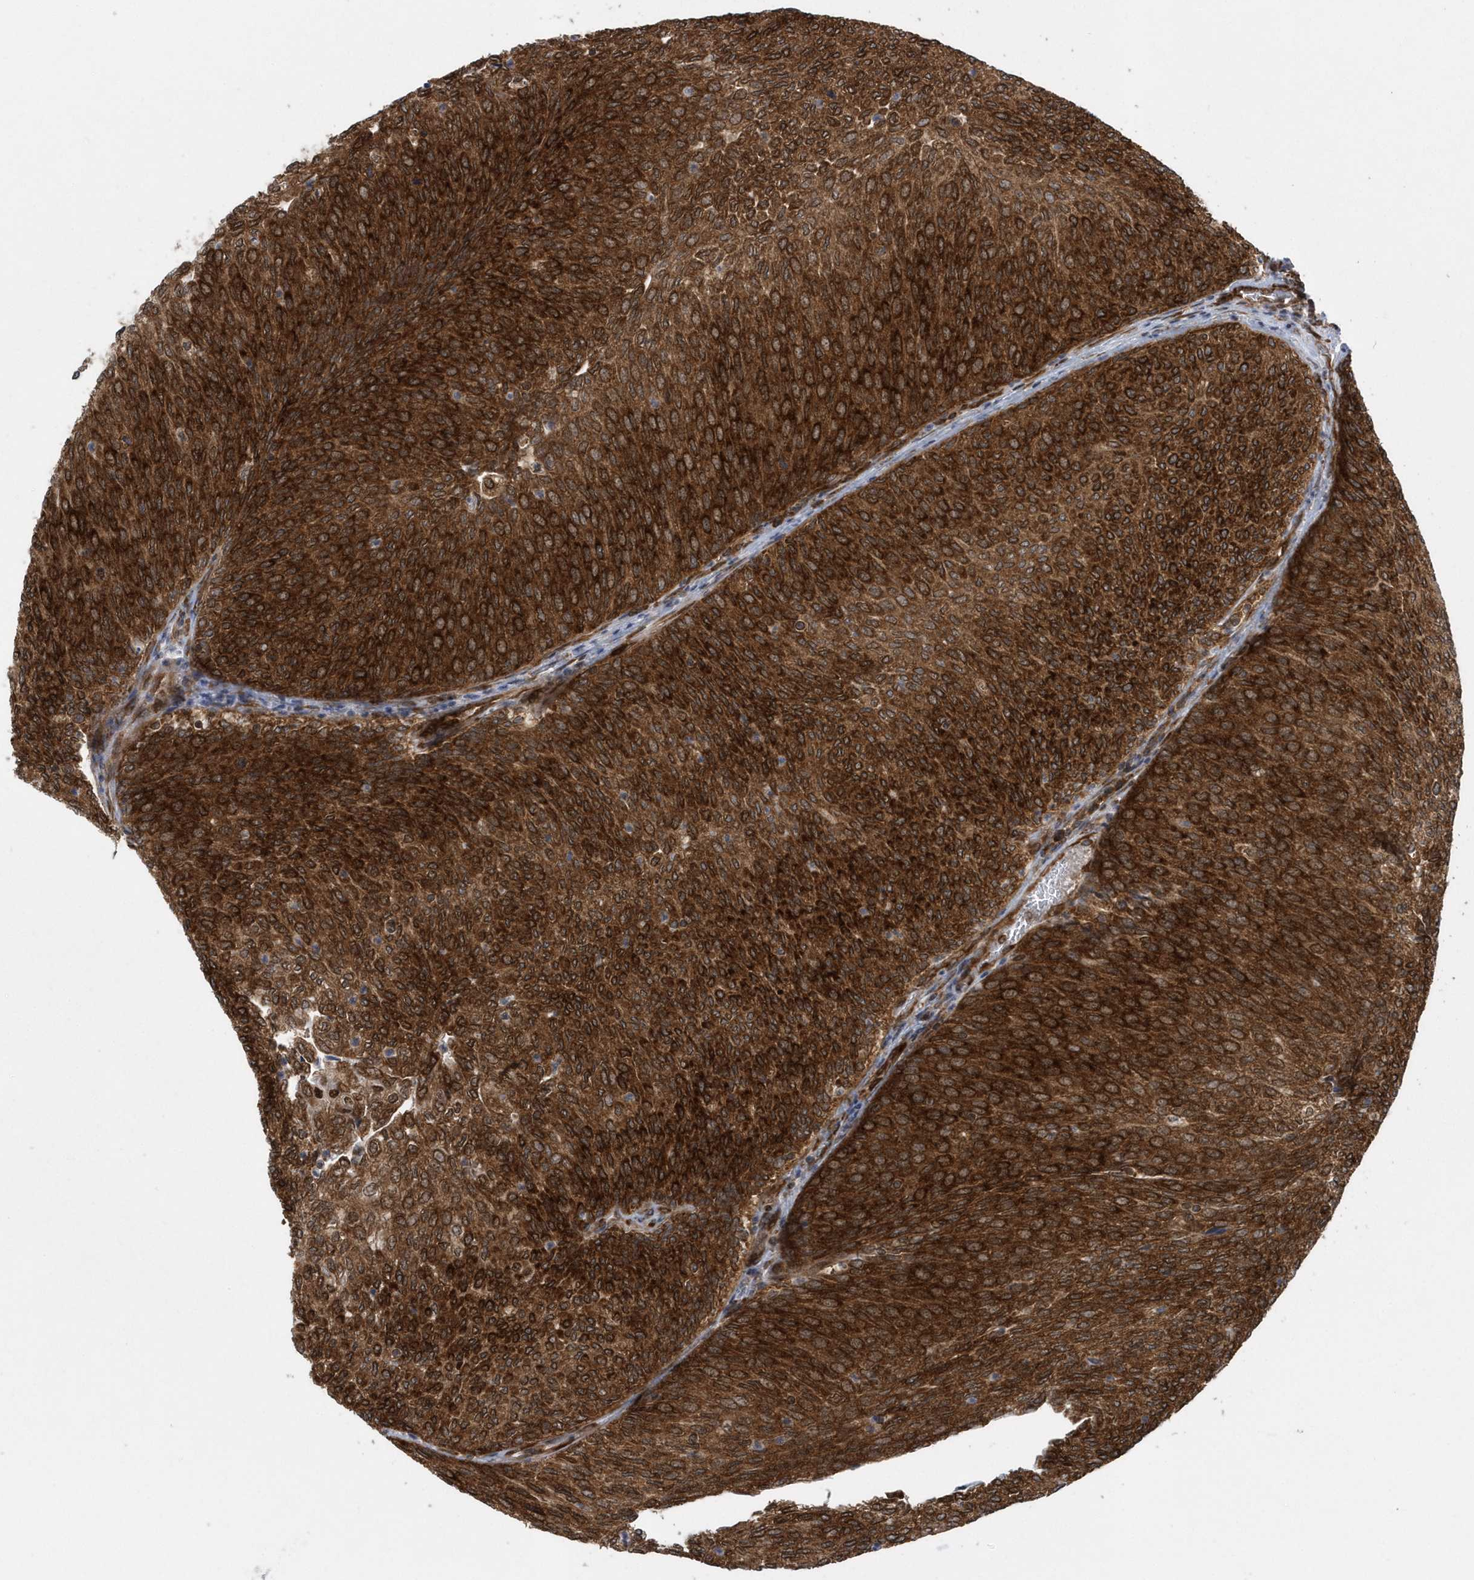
{"staining": {"intensity": "strong", "quantity": ">75%", "location": "cytoplasmic/membranous"}, "tissue": "urothelial cancer", "cell_type": "Tumor cells", "image_type": "cancer", "snomed": [{"axis": "morphology", "description": "Urothelial carcinoma, Low grade"}, {"axis": "topography", "description": "Urinary bladder"}], "caption": "Immunohistochemistry (IHC) photomicrograph of neoplastic tissue: urothelial cancer stained using immunohistochemistry reveals high levels of strong protein expression localized specifically in the cytoplasmic/membranous of tumor cells, appearing as a cytoplasmic/membranous brown color.", "gene": "PHF1", "patient": {"sex": "female", "age": 79}}